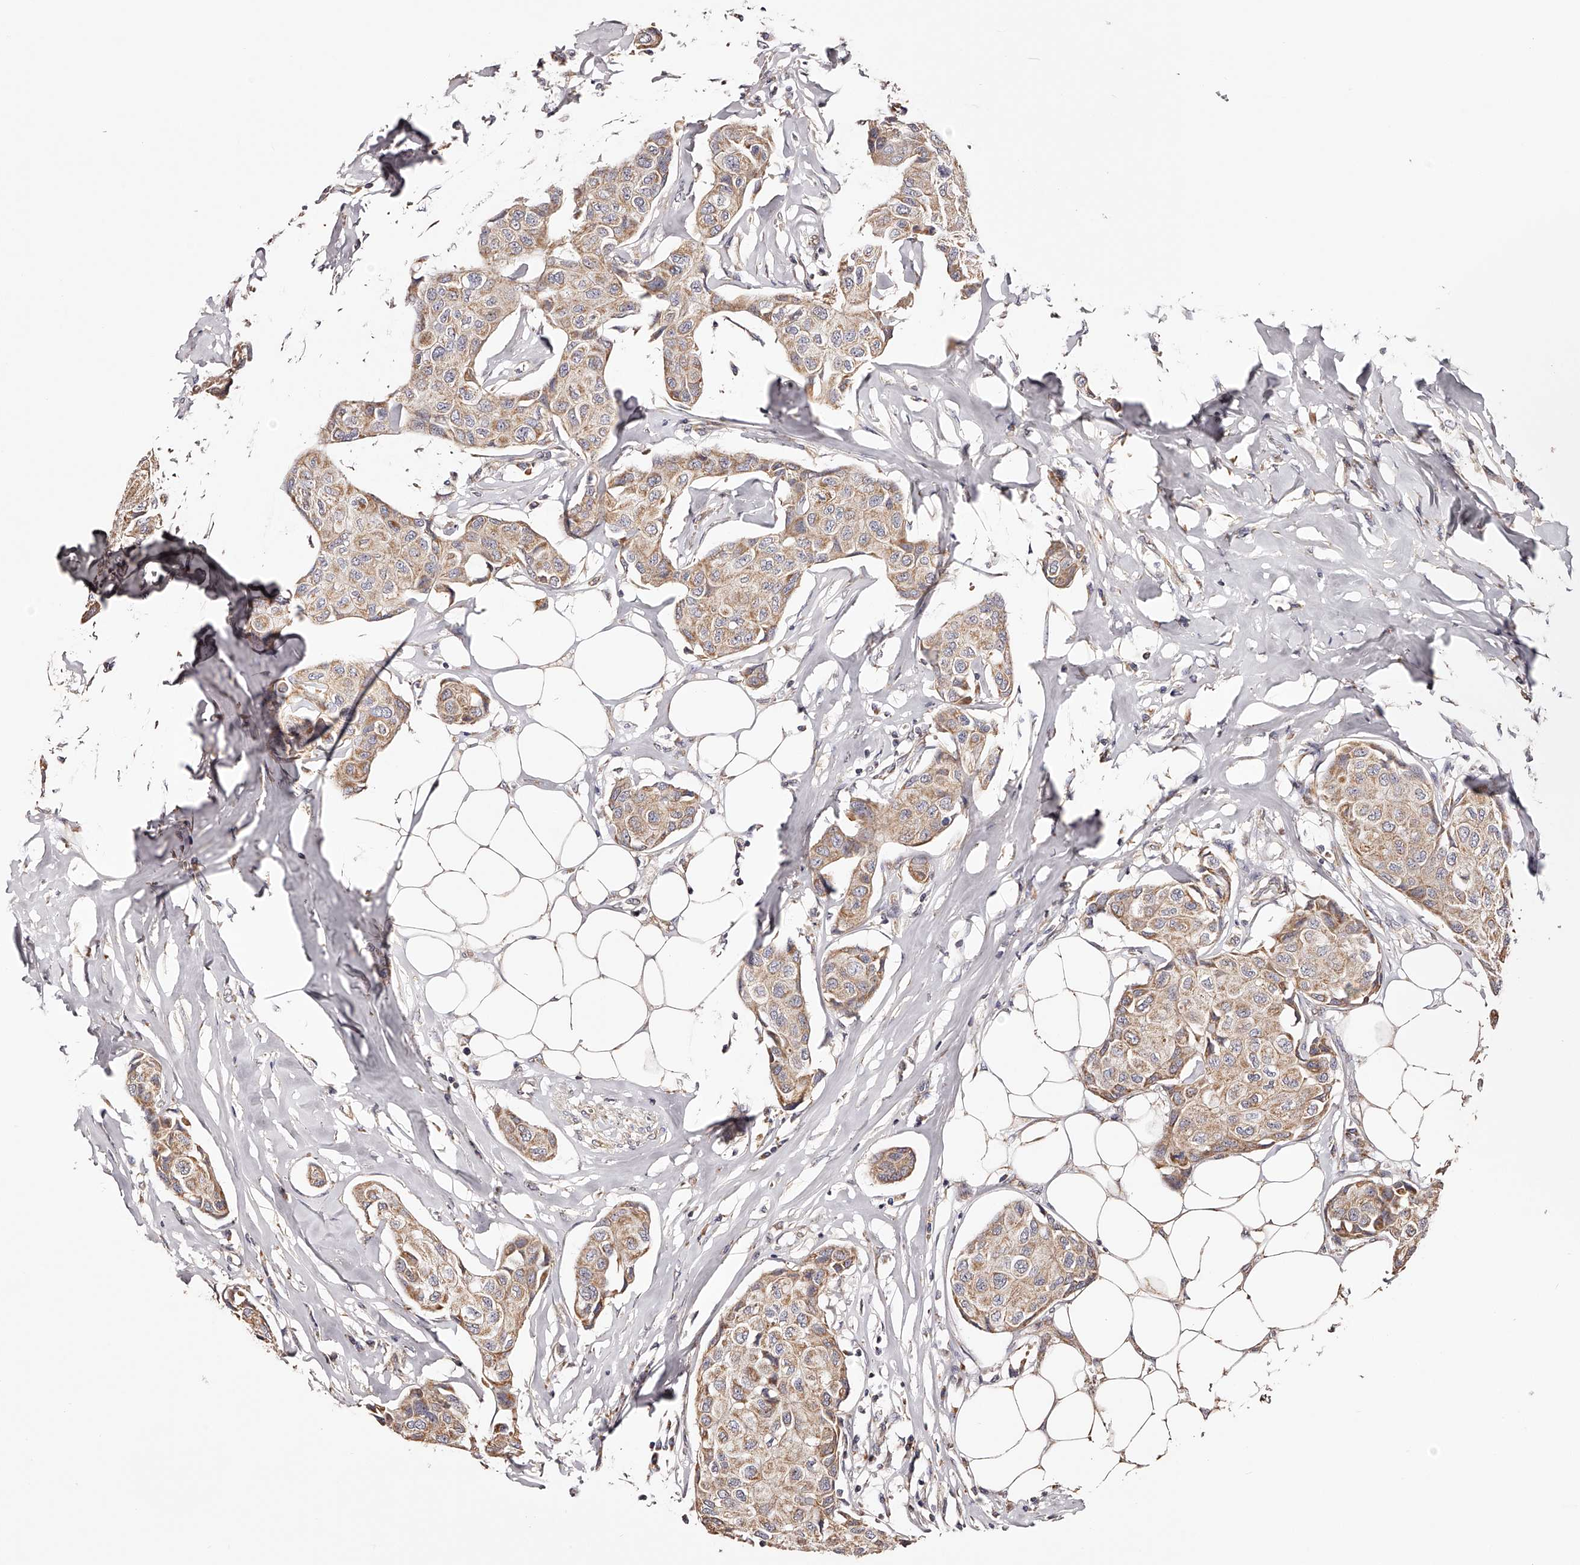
{"staining": {"intensity": "moderate", "quantity": ">75%", "location": "cytoplasmic/membranous"}, "tissue": "breast cancer", "cell_type": "Tumor cells", "image_type": "cancer", "snomed": [{"axis": "morphology", "description": "Duct carcinoma"}, {"axis": "topography", "description": "Breast"}], "caption": "This histopathology image reveals immunohistochemistry (IHC) staining of human breast cancer, with medium moderate cytoplasmic/membranous staining in approximately >75% of tumor cells.", "gene": "USP21", "patient": {"sex": "female", "age": 80}}